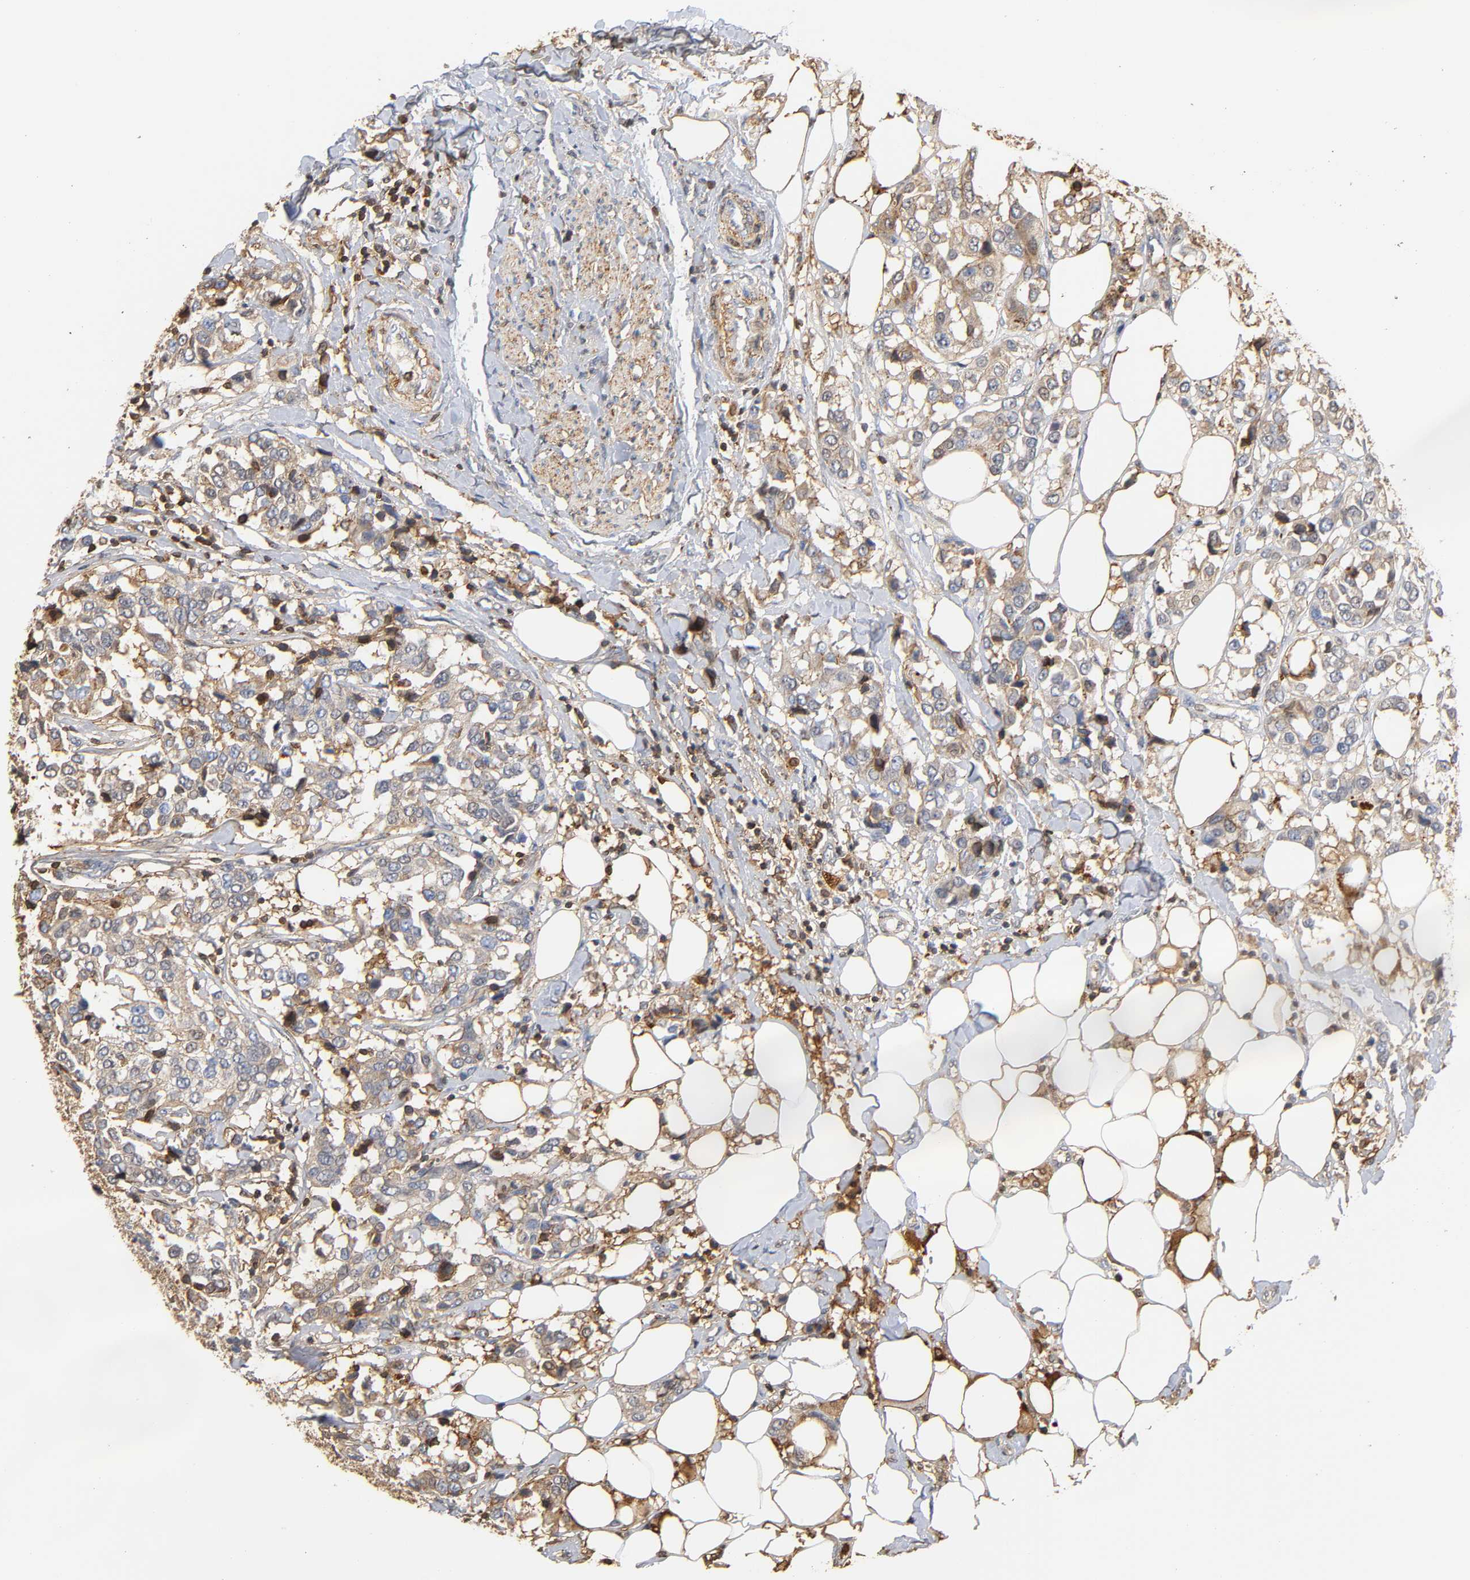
{"staining": {"intensity": "weak", "quantity": "25%-75%", "location": "cytoplasmic/membranous"}, "tissue": "breast cancer", "cell_type": "Tumor cells", "image_type": "cancer", "snomed": [{"axis": "morphology", "description": "Duct carcinoma"}, {"axis": "topography", "description": "Breast"}], "caption": "IHC photomicrograph of neoplastic tissue: human breast cancer stained using immunohistochemistry (IHC) demonstrates low levels of weak protein expression localized specifically in the cytoplasmic/membranous of tumor cells, appearing as a cytoplasmic/membranous brown color.", "gene": "ANXA11", "patient": {"sex": "female", "age": 80}}